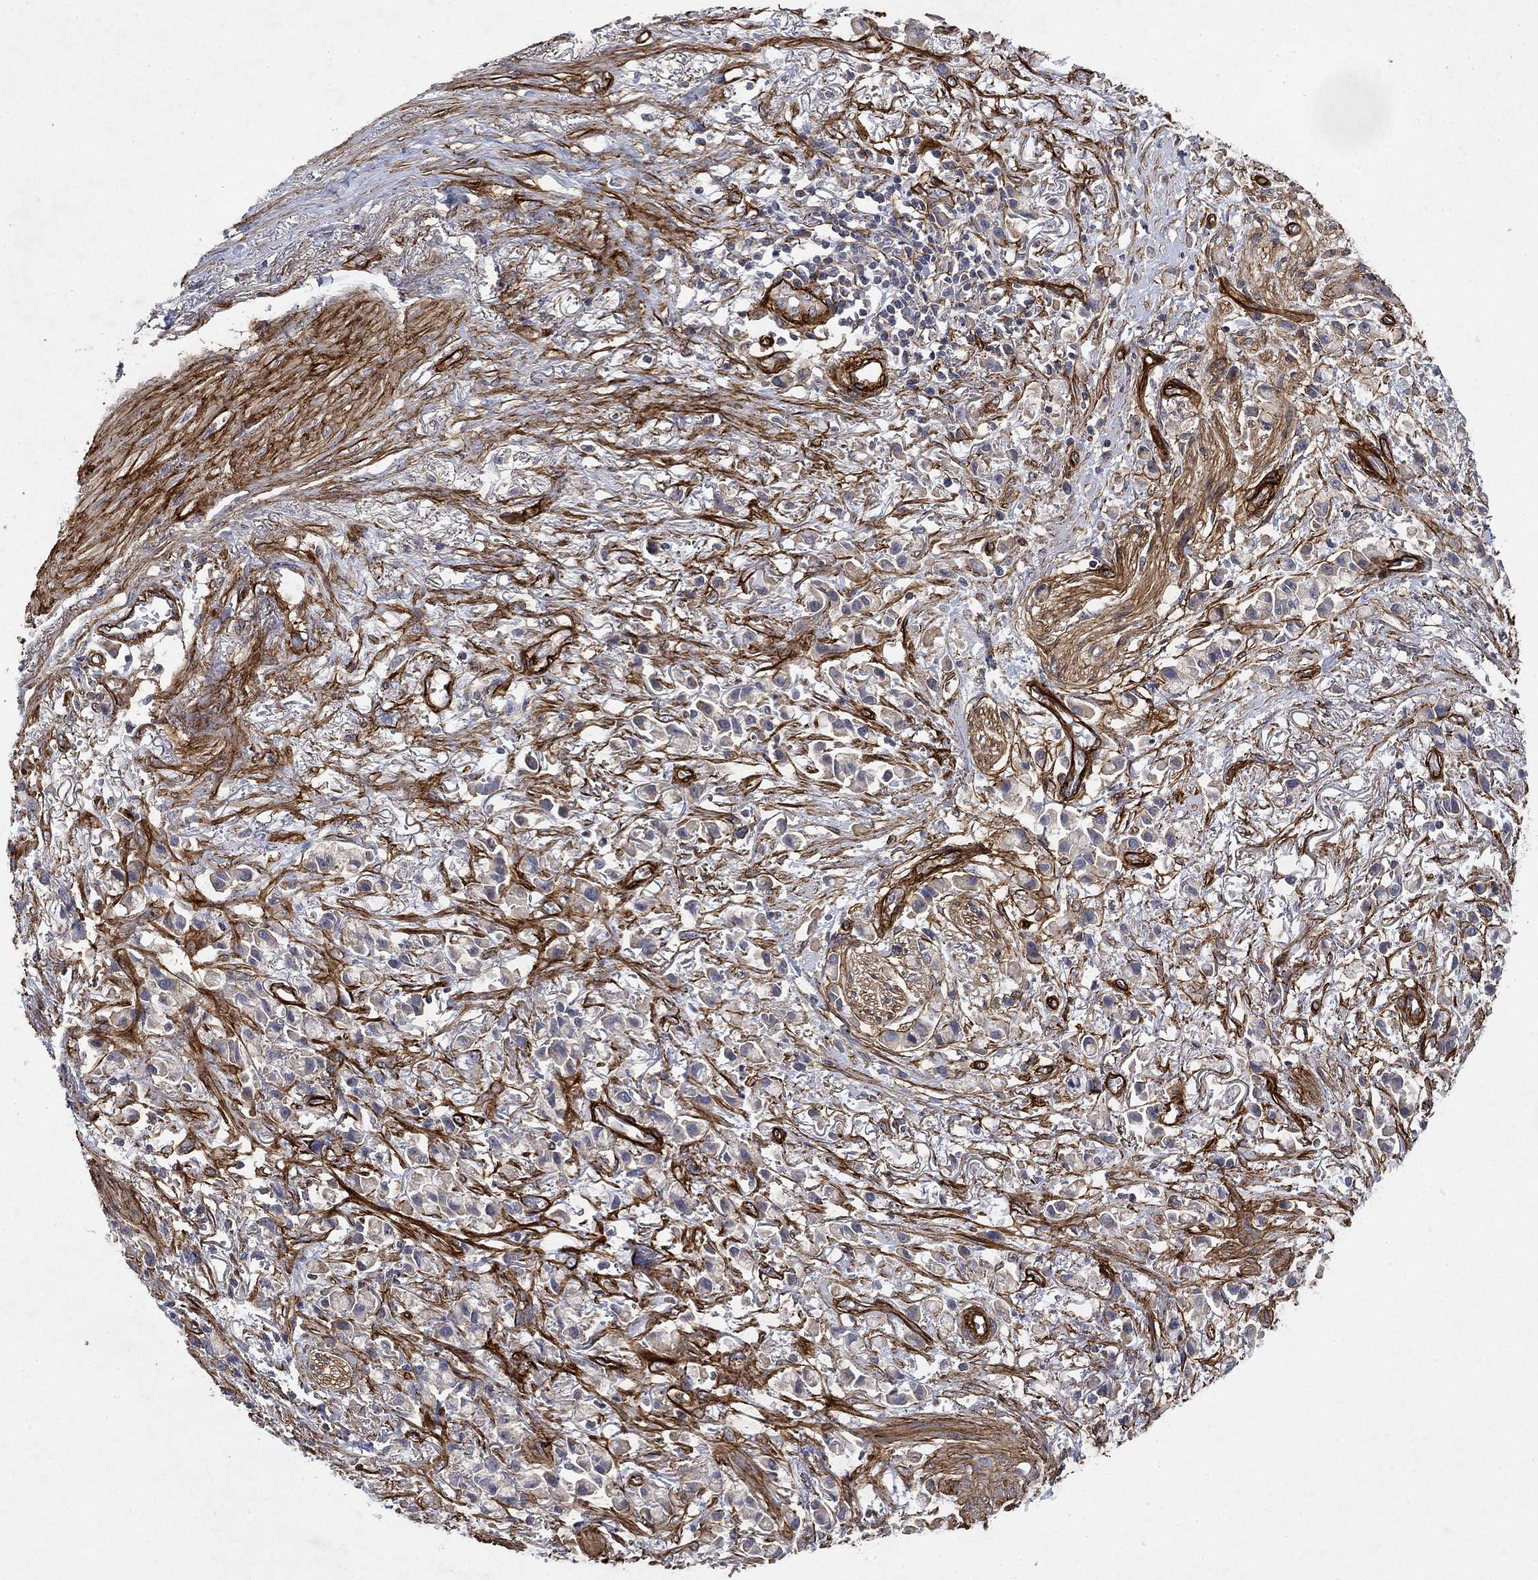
{"staining": {"intensity": "negative", "quantity": "none", "location": "none"}, "tissue": "stomach cancer", "cell_type": "Tumor cells", "image_type": "cancer", "snomed": [{"axis": "morphology", "description": "Adenocarcinoma, NOS"}, {"axis": "topography", "description": "Stomach"}], "caption": "This is an immunohistochemistry (IHC) image of stomach cancer (adenocarcinoma). There is no expression in tumor cells.", "gene": "COL4A2", "patient": {"sex": "female", "age": 81}}